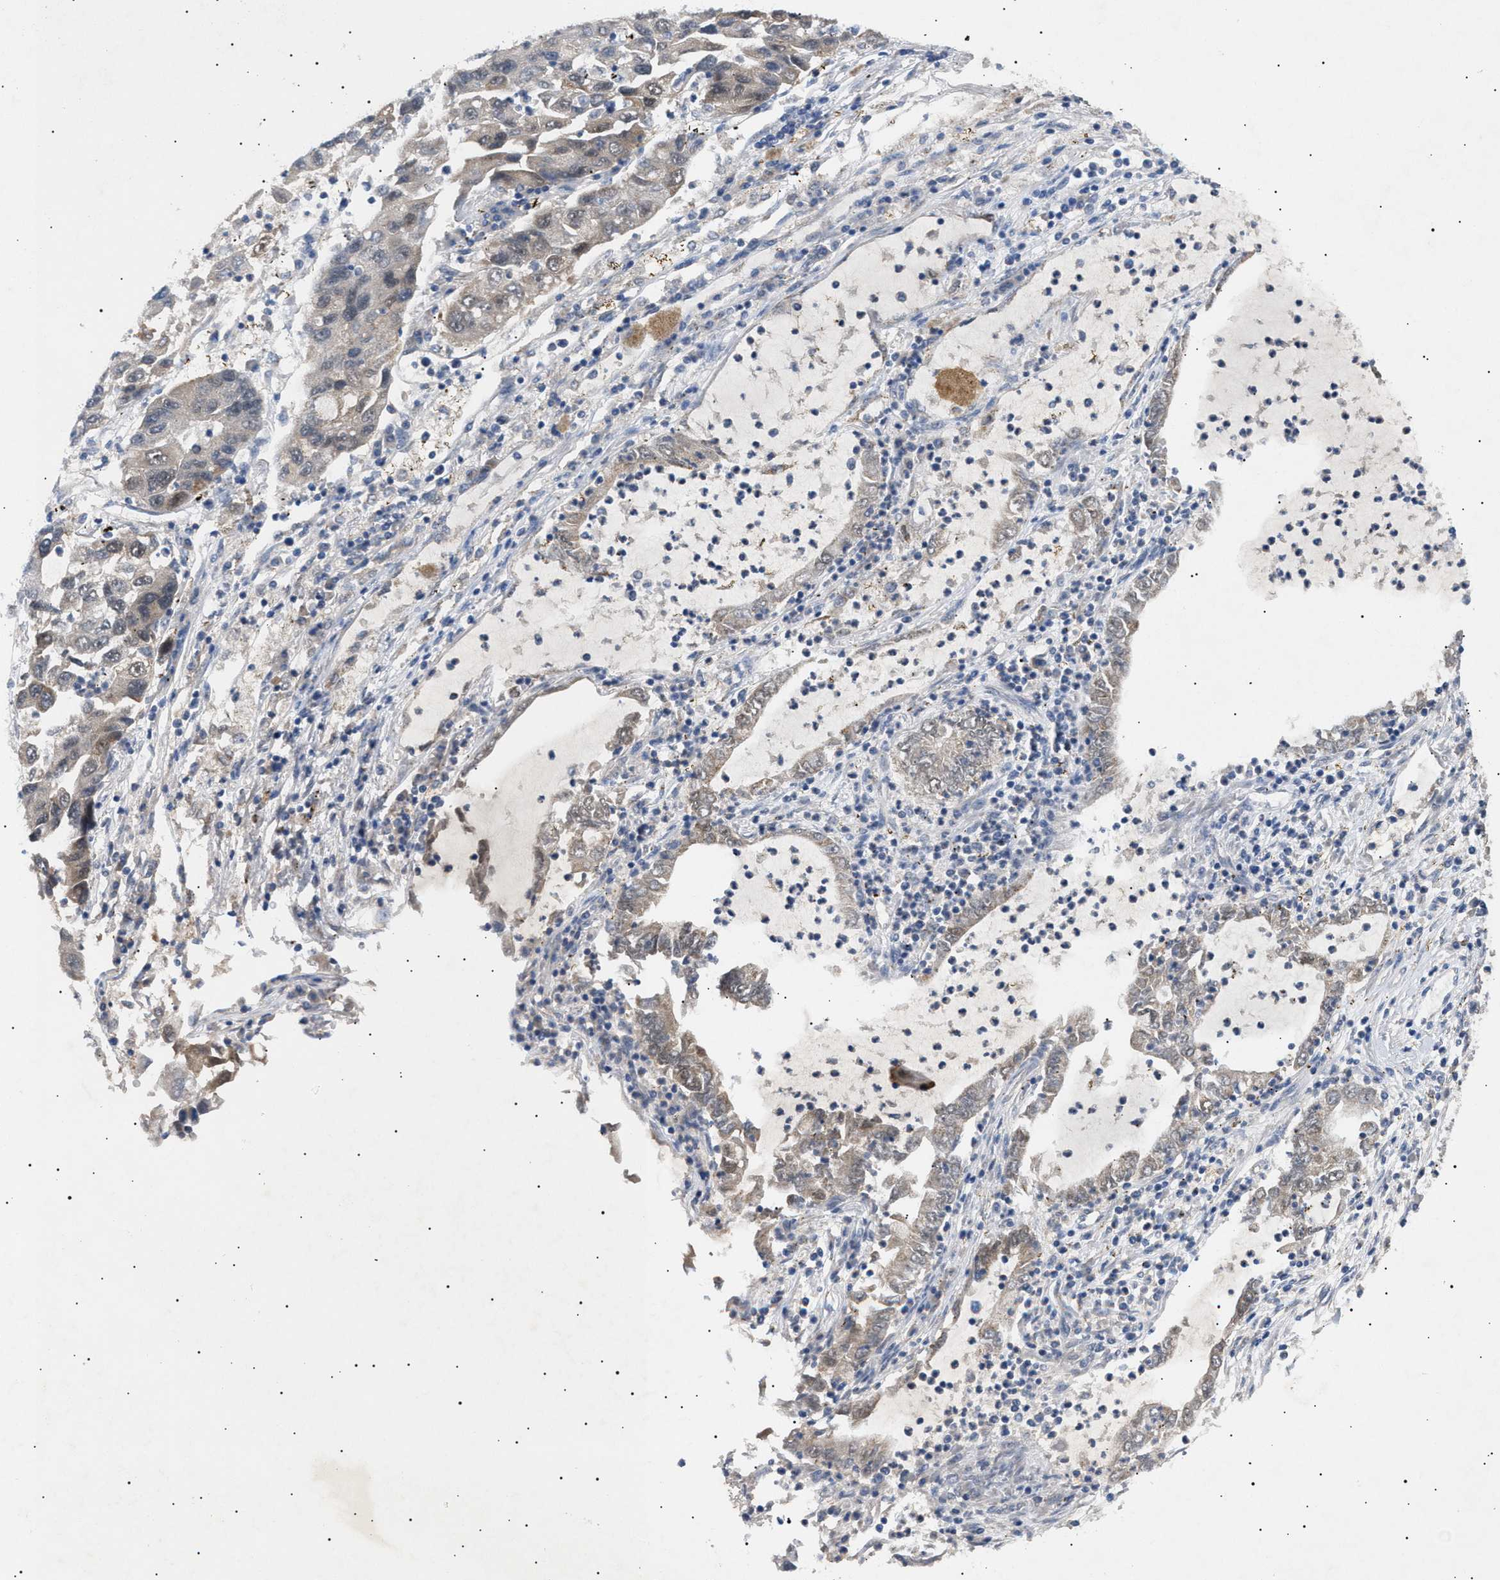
{"staining": {"intensity": "weak", "quantity": "25%-75%", "location": "cytoplasmic/membranous"}, "tissue": "lung cancer", "cell_type": "Tumor cells", "image_type": "cancer", "snomed": [{"axis": "morphology", "description": "Adenocarcinoma, NOS"}, {"axis": "topography", "description": "Lung"}], "caption": "The micrograph displays a brown stain indicating the presence of a protein in the cytoplasmic/membranous of tumor cells in adenocarcinoma (lung). (DAB = brown stain, brightfield microscopy at high magnification).", "gene": "SIRT5", "patient": {"sex": "female", "age": 51}}